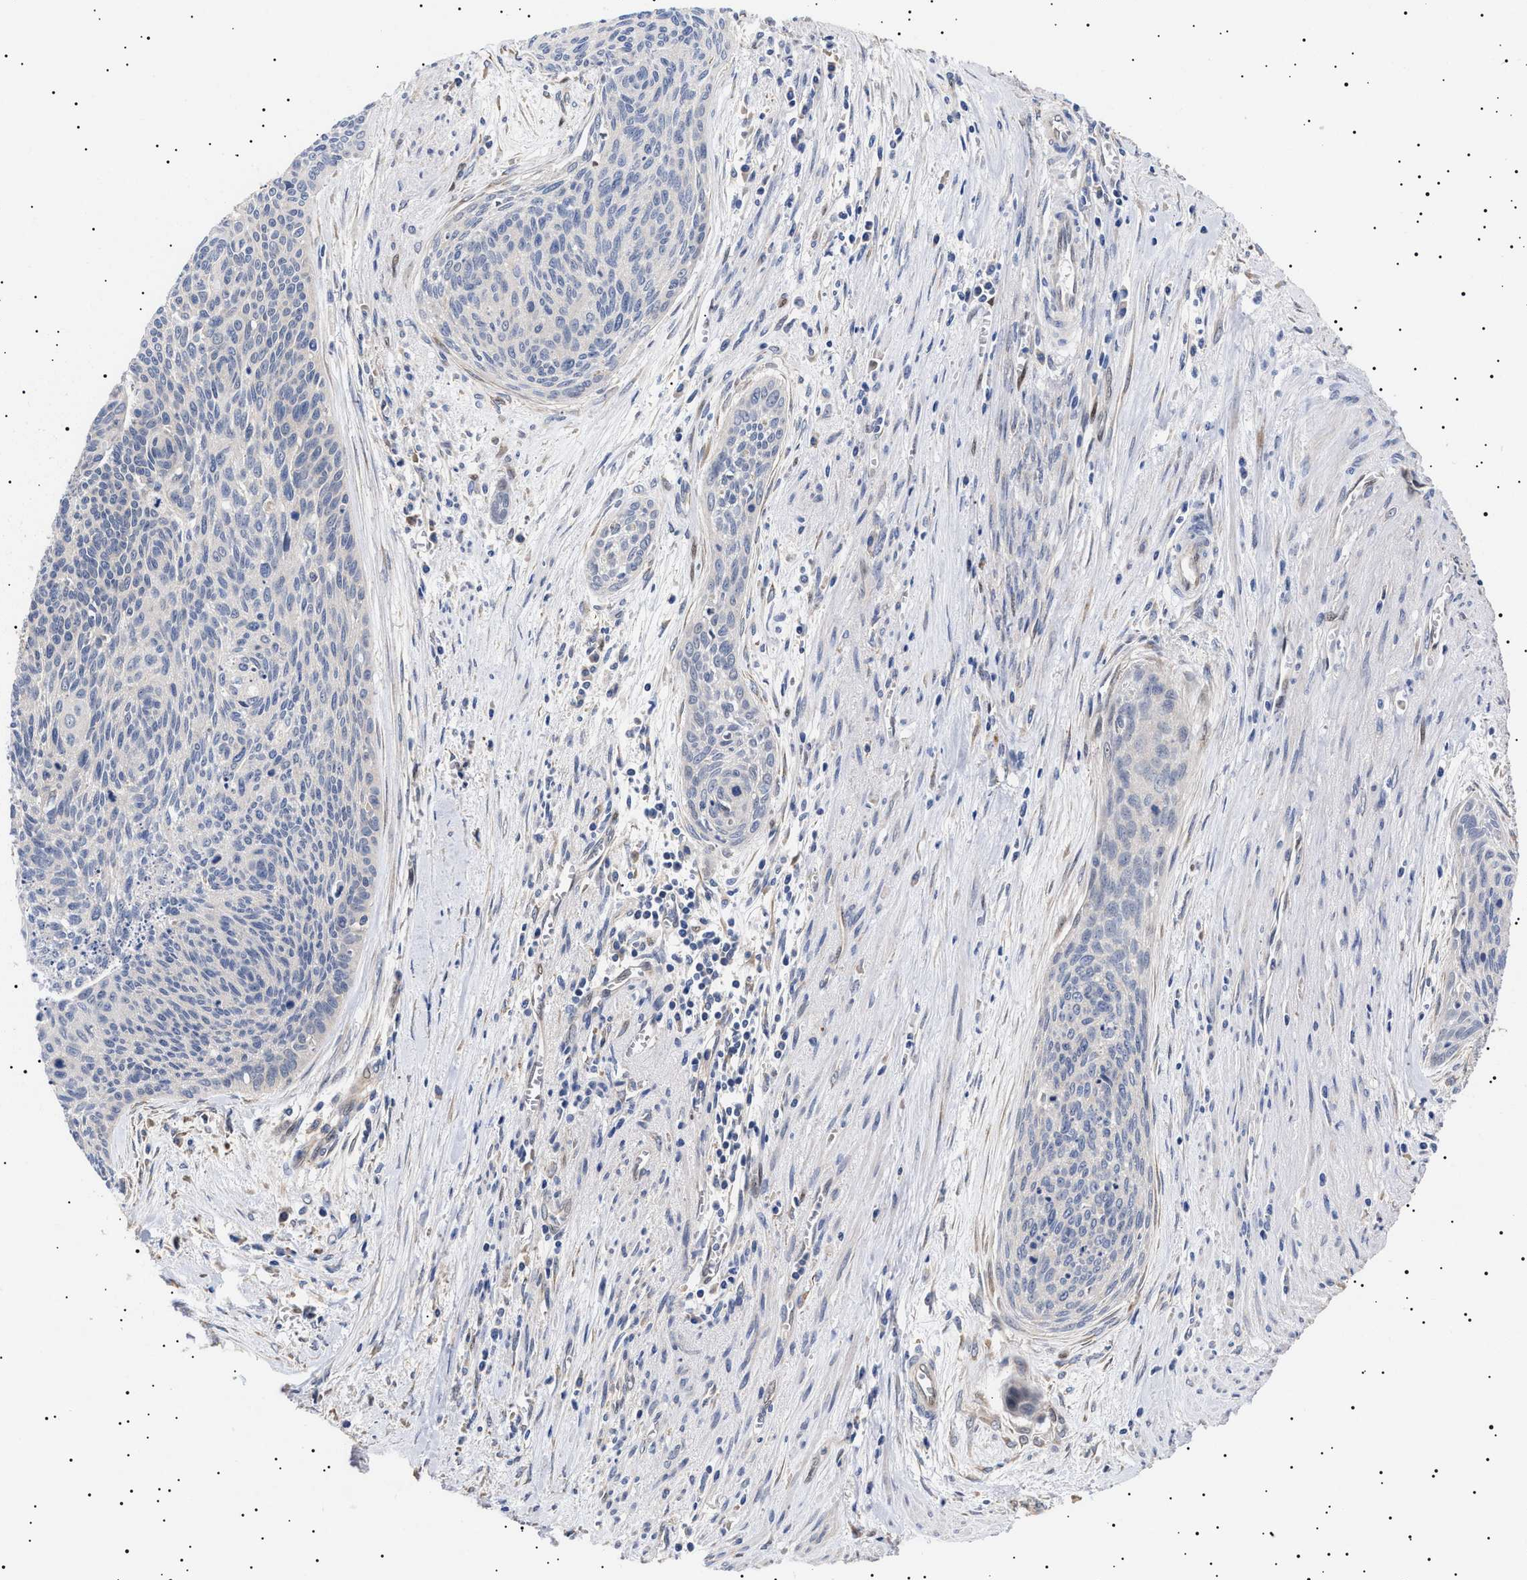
{"staining": {"intensity": "negative", "quantity": "none", "location": "none"}, "tissue": "cervical cancer", "cell_type": "Tumor cells", "image_type": "cancer", "snomed": [{"axis": "morphology", "description": "Squamous cell carcinoma, NOS"}, {"axis": "topography", "description": "Cervix"}], "caption": "Human cervical cancer stained for a protein using immunohistochemistry (IHC) displays no staining in tumor cells.", "gene": "KRBA1", "patient": {"sex": "female", "age": 55}}